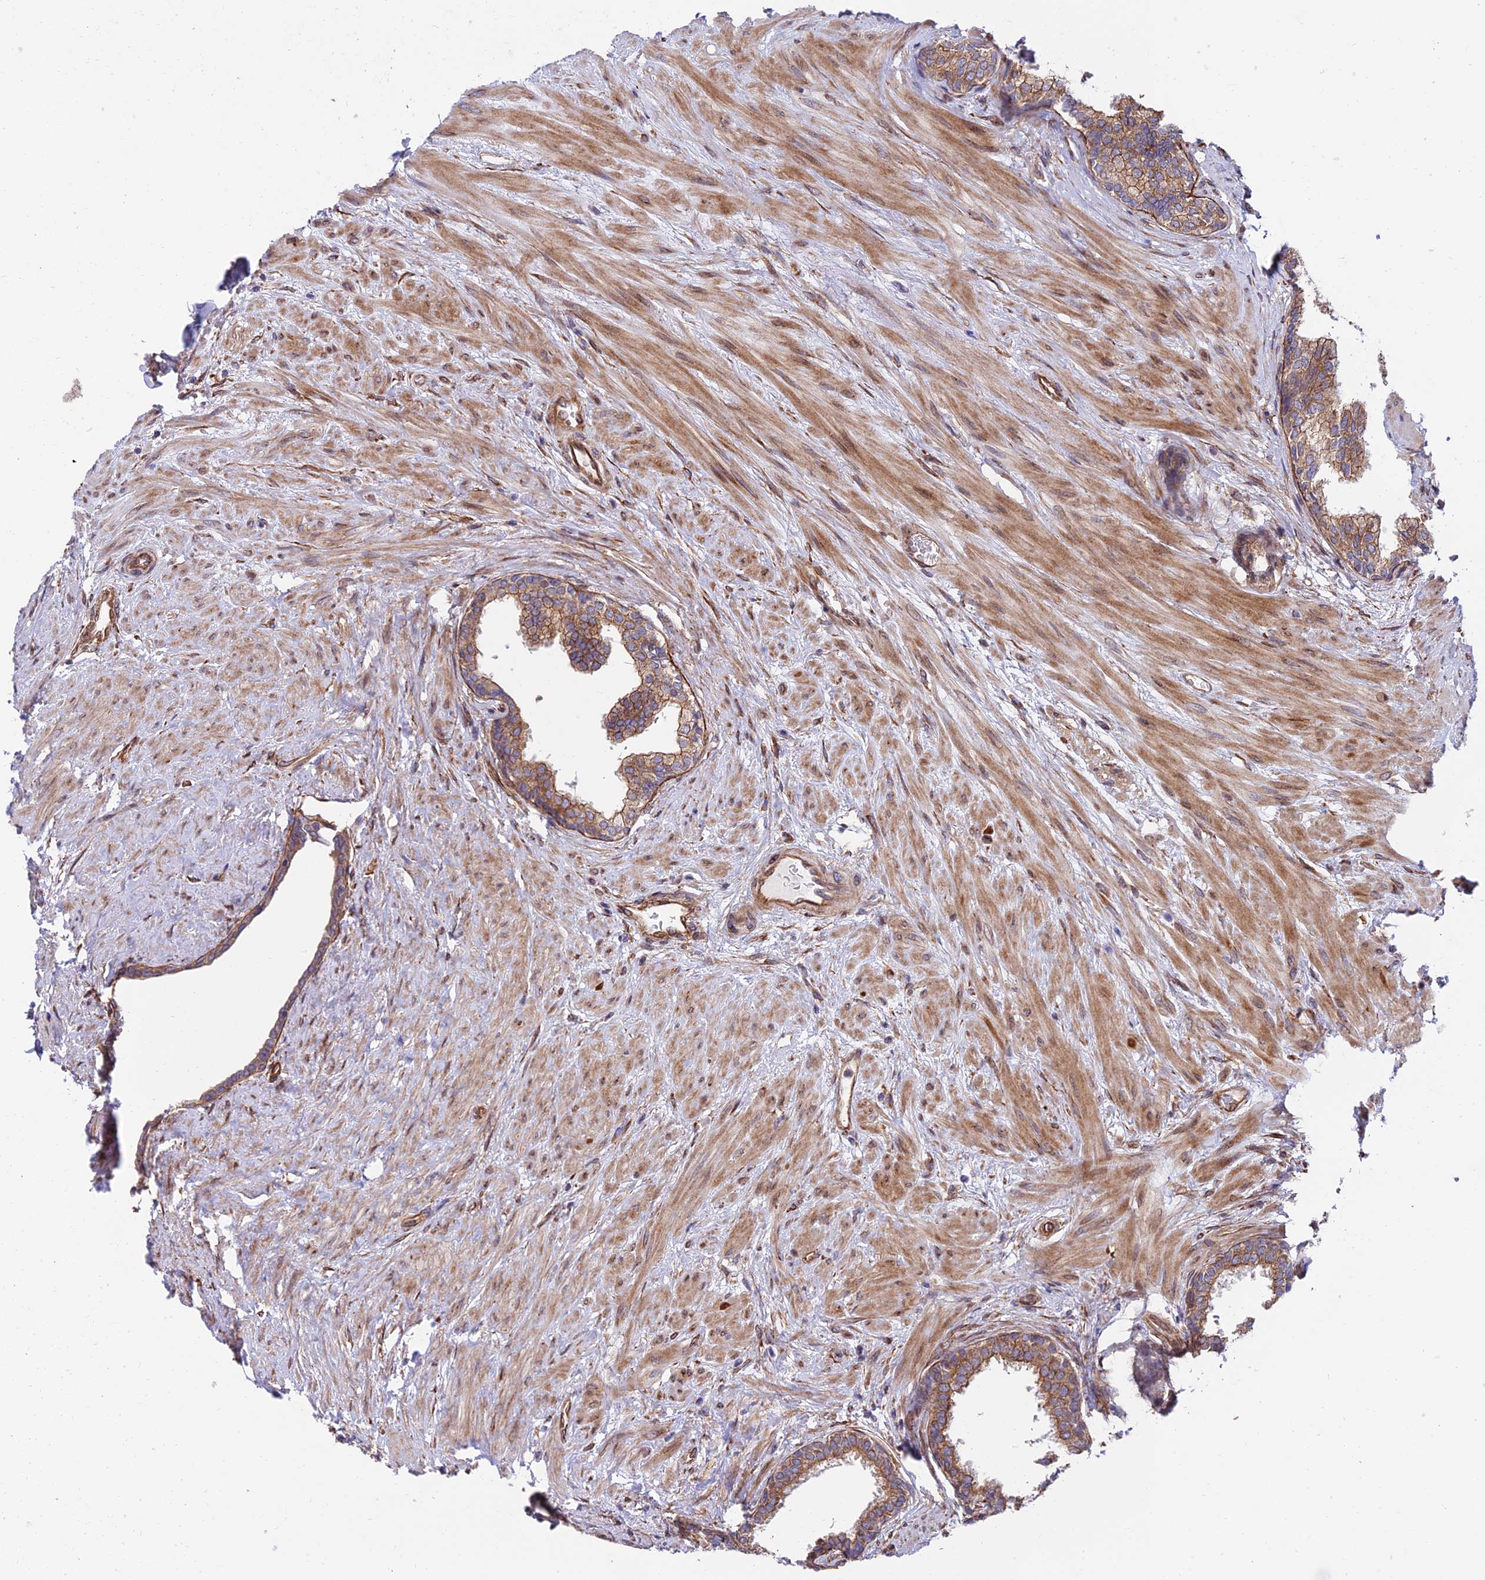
{"staining": {"intensity": "moderate", "quantity": "25%-75%", "location": "cytoplasmic/membranous"}, "tissue": "prostate", "cell_type": "Glandular cells", "image_type": "normal", "snomed": [{"axis": "morphology", "description": "Normal tissue, NOS"}, {"axis": "topography", "description": "Prostate"}], "caption": "Brown immunohistochemical staining in normal prostate demonstrates moderate cytoplasmic/membranous expression in about 25%-75% of glandular cells.", "gene": "EXOC3L4", "patient": {"sex": "male", "age": 57}}